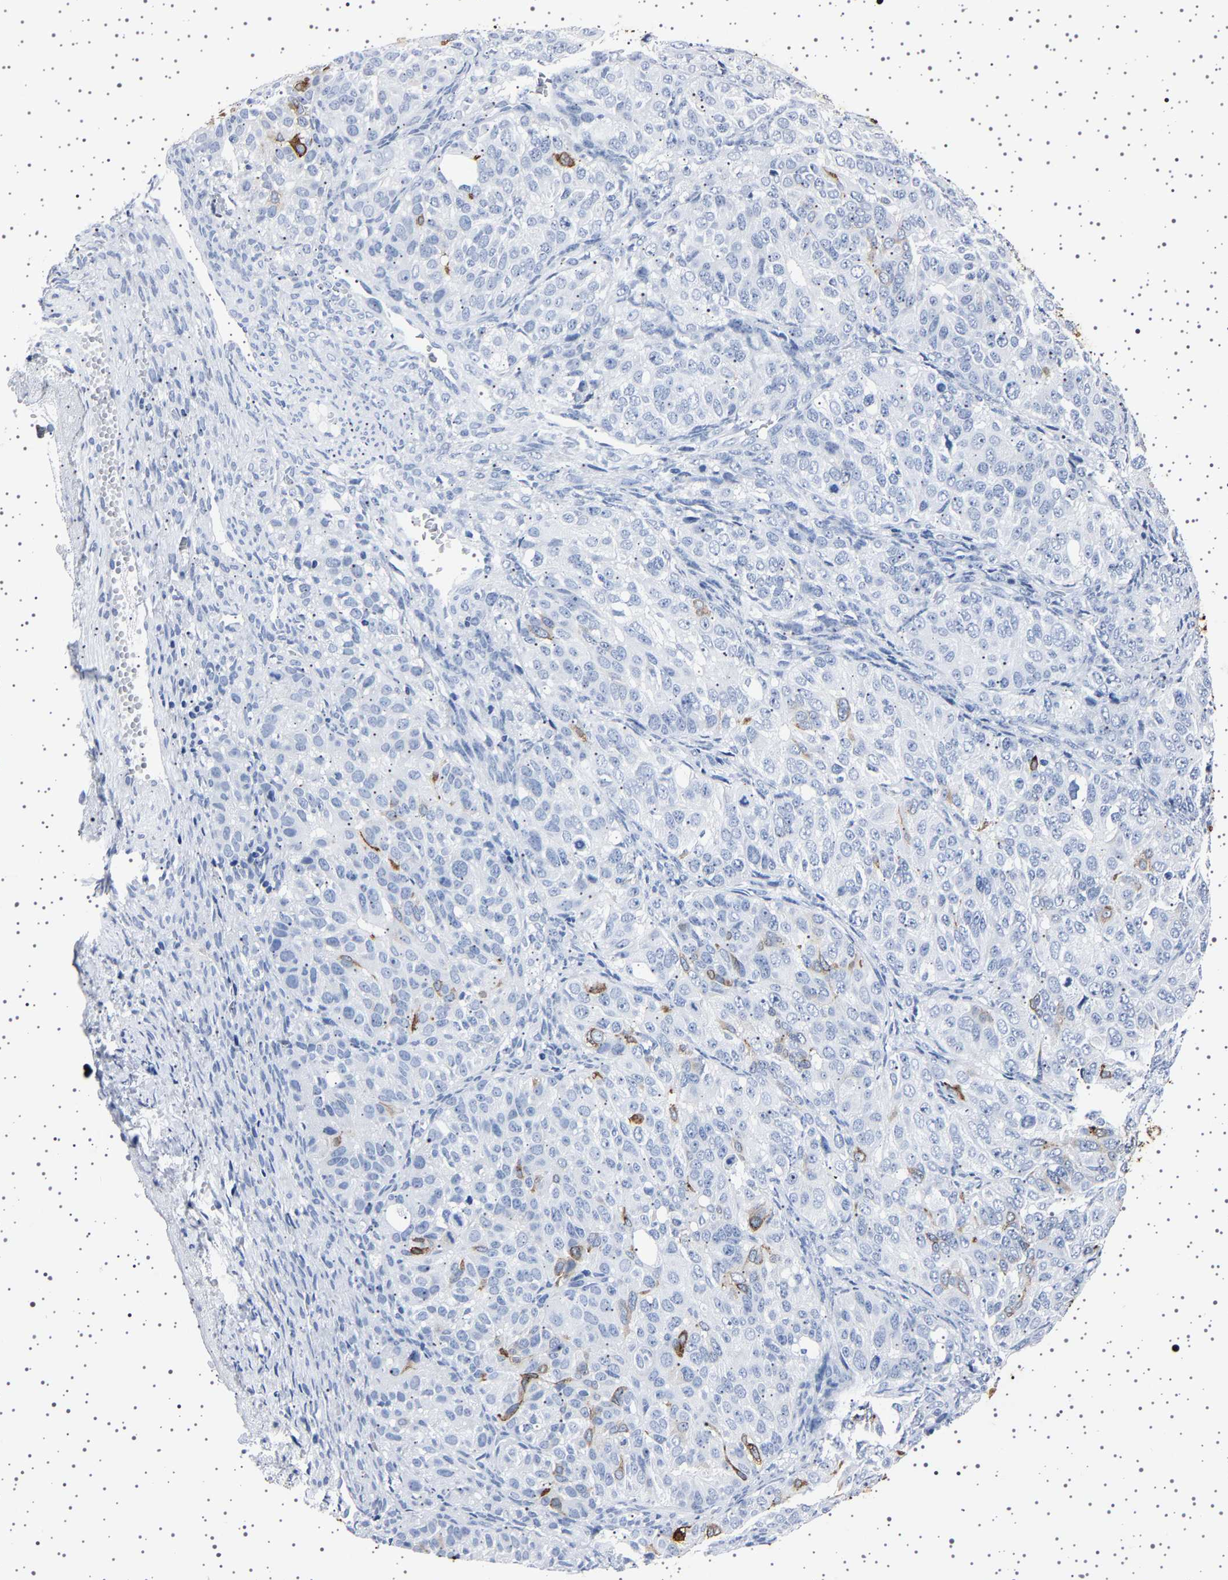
{"staining": {"intensity": "negative", "quantity": "none", "location": "none"}, "tissue": "ovarian cancer", "cell_type": "Tumor cells", "image_type": "cancer", "snomed": [{"axis": "morphology", "description": "Carcinoma, endometroid"}, {"axis": "topography", "description": "Ovary"}], "caption": "Histopathology image shows no significant protein expression in tumor cells of ovarian cancer (endometroid carcinoma).", "gene": "TFF3", "patient": {"sex": "female", "age": 51}}